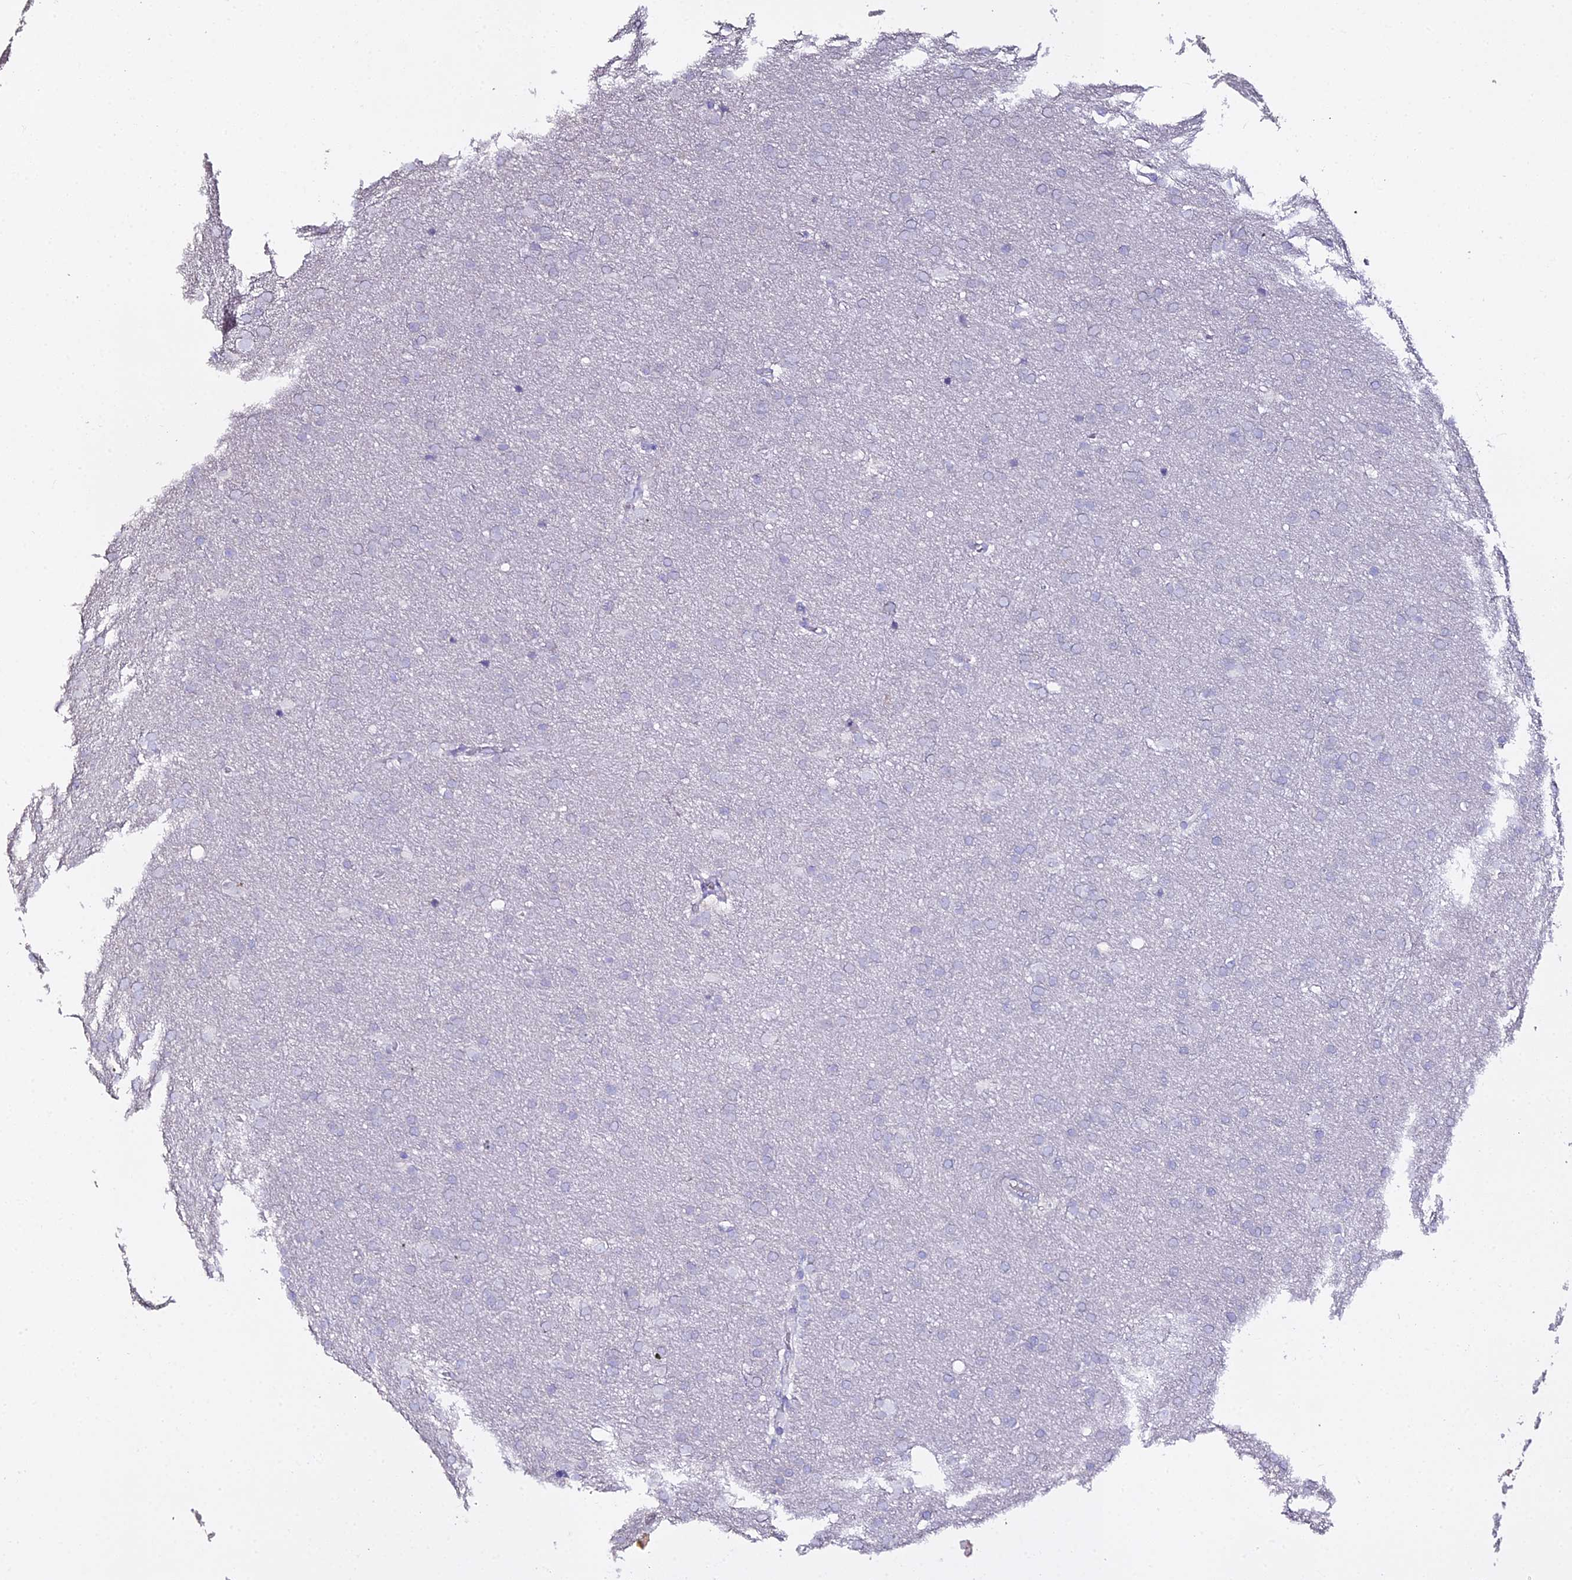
{"staining": {"intensity": "negative", "quantity": "none", "location": "none"}, "tissue": "glioma", "cell_type": "Tumor cells", "image_type": "cancer", "snomed": [{"axis": "morphology", "description": "Glioma, malignant, Low grade"}, {"axis": "topography", "description": "Brain"}], "caption": "Protein analysis of glioma demonstrates no significant staining in tumor cells. The staining is performed using DAB brown chromogen with nuclei counter-stained in using hematoxylin.", "gene": "GLYAT", "patient": {"sex": "female", "age": 32}}